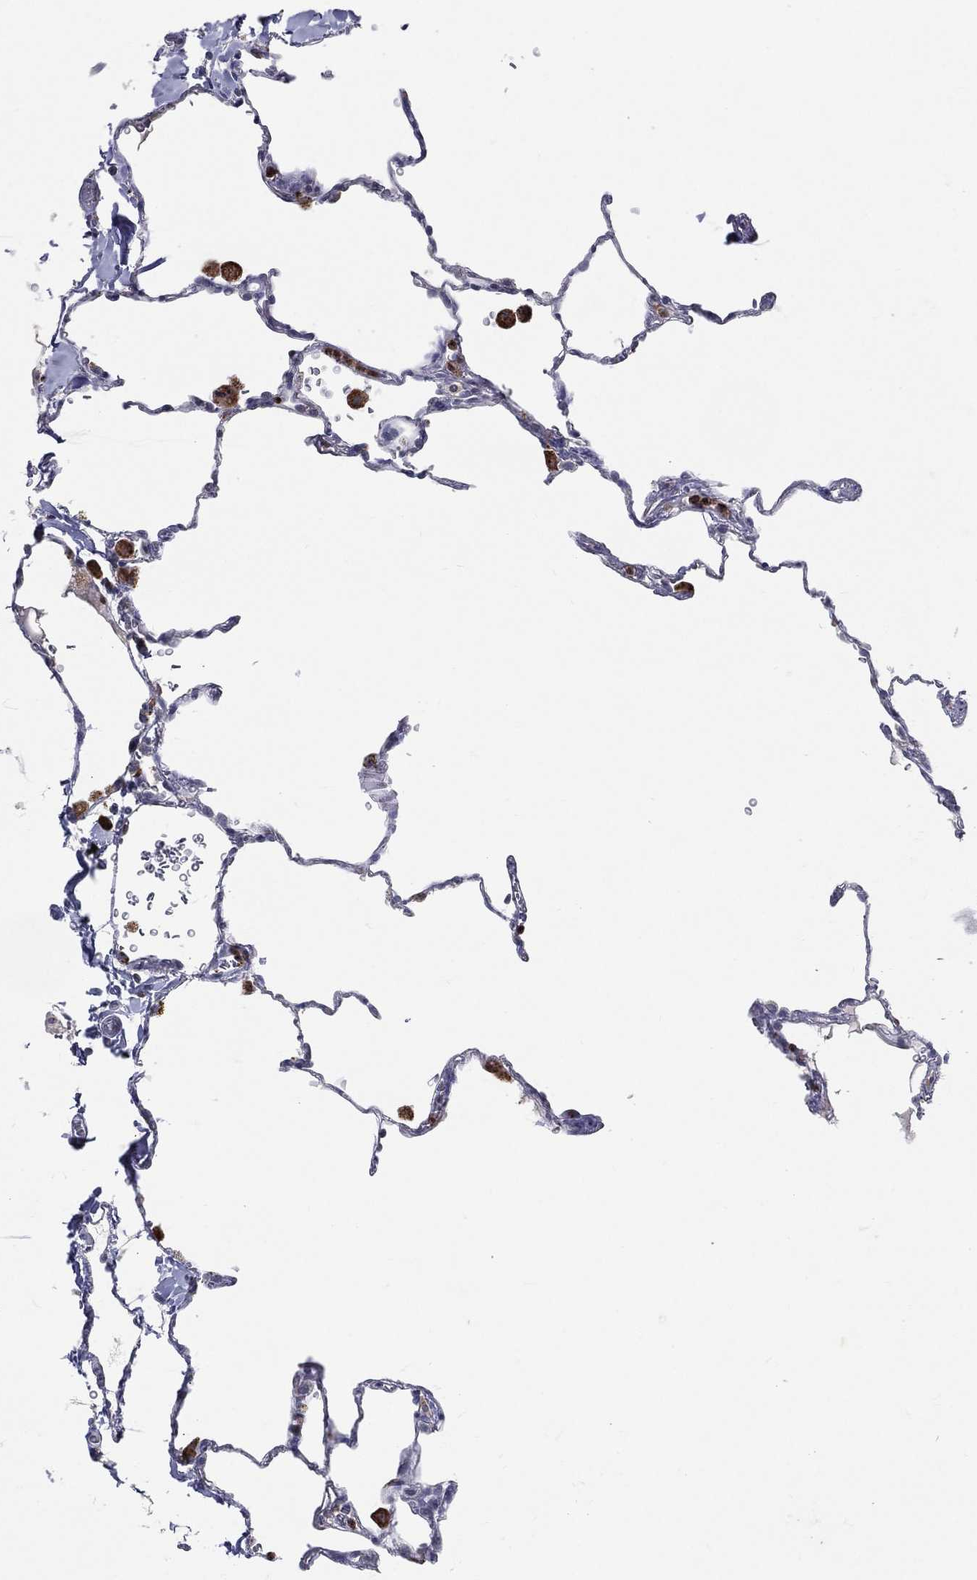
{"staining": {"intensity": "negative", "quantity": "none", "location": "none"}, "tissue": "lung", "cell_type": "Alveolar cells", "image_type": "normal", "snomed": [{"axis": "morphology", "description": "Normal tissue, NOS"}, {"axis": "morphology", "description": "Adenocarcinoma, metastatic, NOS"}, {"axis": "topography", "description": "Lung"}], "caption": "The histopathology image shows no significant positivity in alveolar cells of lung. The staining was performed using DAB to visualize the protein expression in brown, while the nuclei were stained in blue with hematoxylin (Magnification: 20x).", "gene": "EVI2B", "patient": {"sex": "male", "age": 45}}